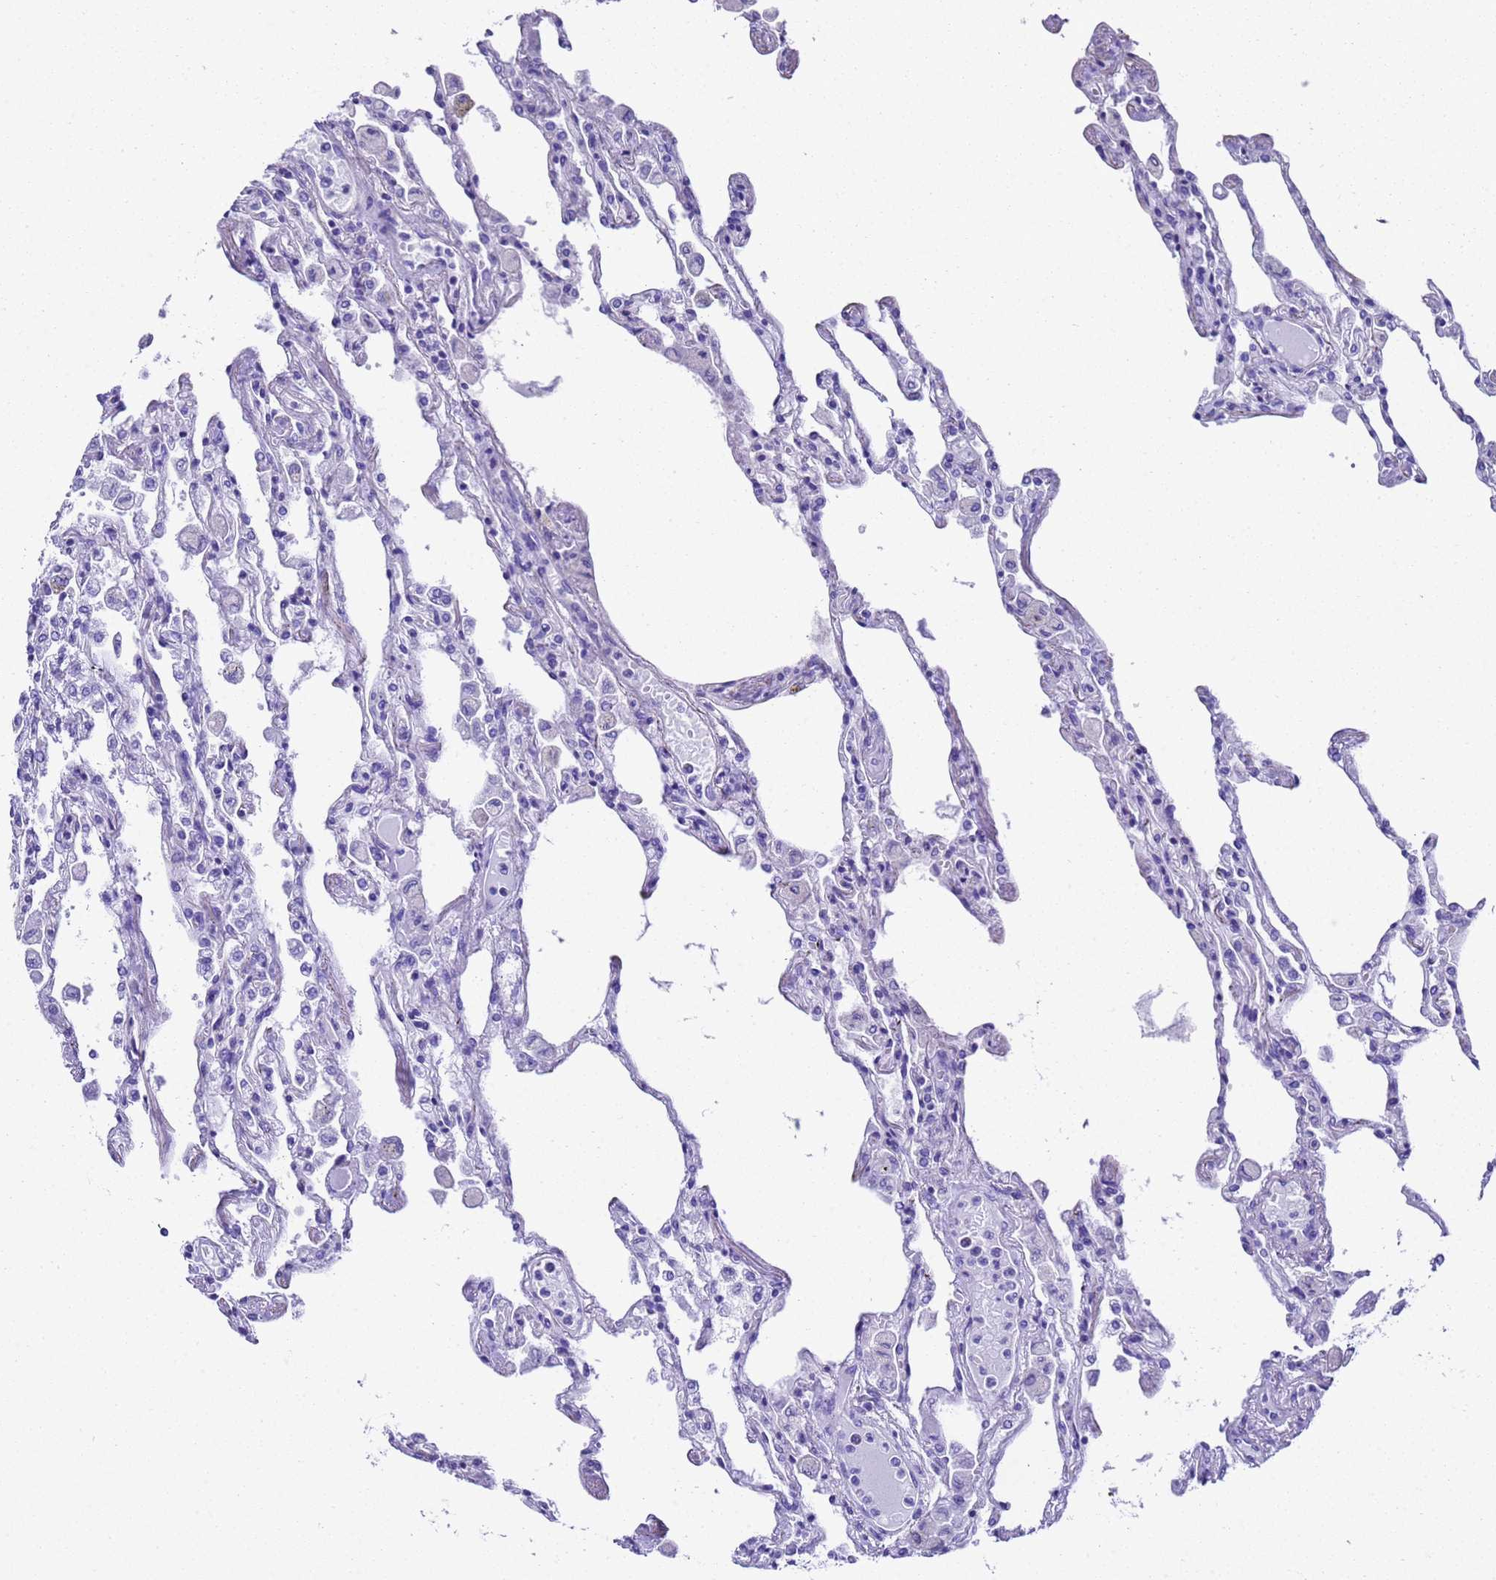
{"staining": {"intensity": "negative", "quantity": "none", "location": "none"}, "tissue": "lung", "cell_type": "Alveolar cells", "image_type": "normal", "snomed": [{"axis": "morphology", "description": "Normal tissue, NOS"}, {"axis": "topography", "description": "Bronchus"}, {"axis": "topography", "description": "Lung"}], "caption": "Immunohistochemical staining of benign human lung reveals no significant expression in alveolar cells. The staining was performed using DAB (3,3'-diaminobenzidine) to visualize the protein expression in brown, while the nuclei were stained in blue with hematoxylin (Magnification: 20x).", "gene": "FAM72A", "patient": {"sex": "female", "age": 49}}